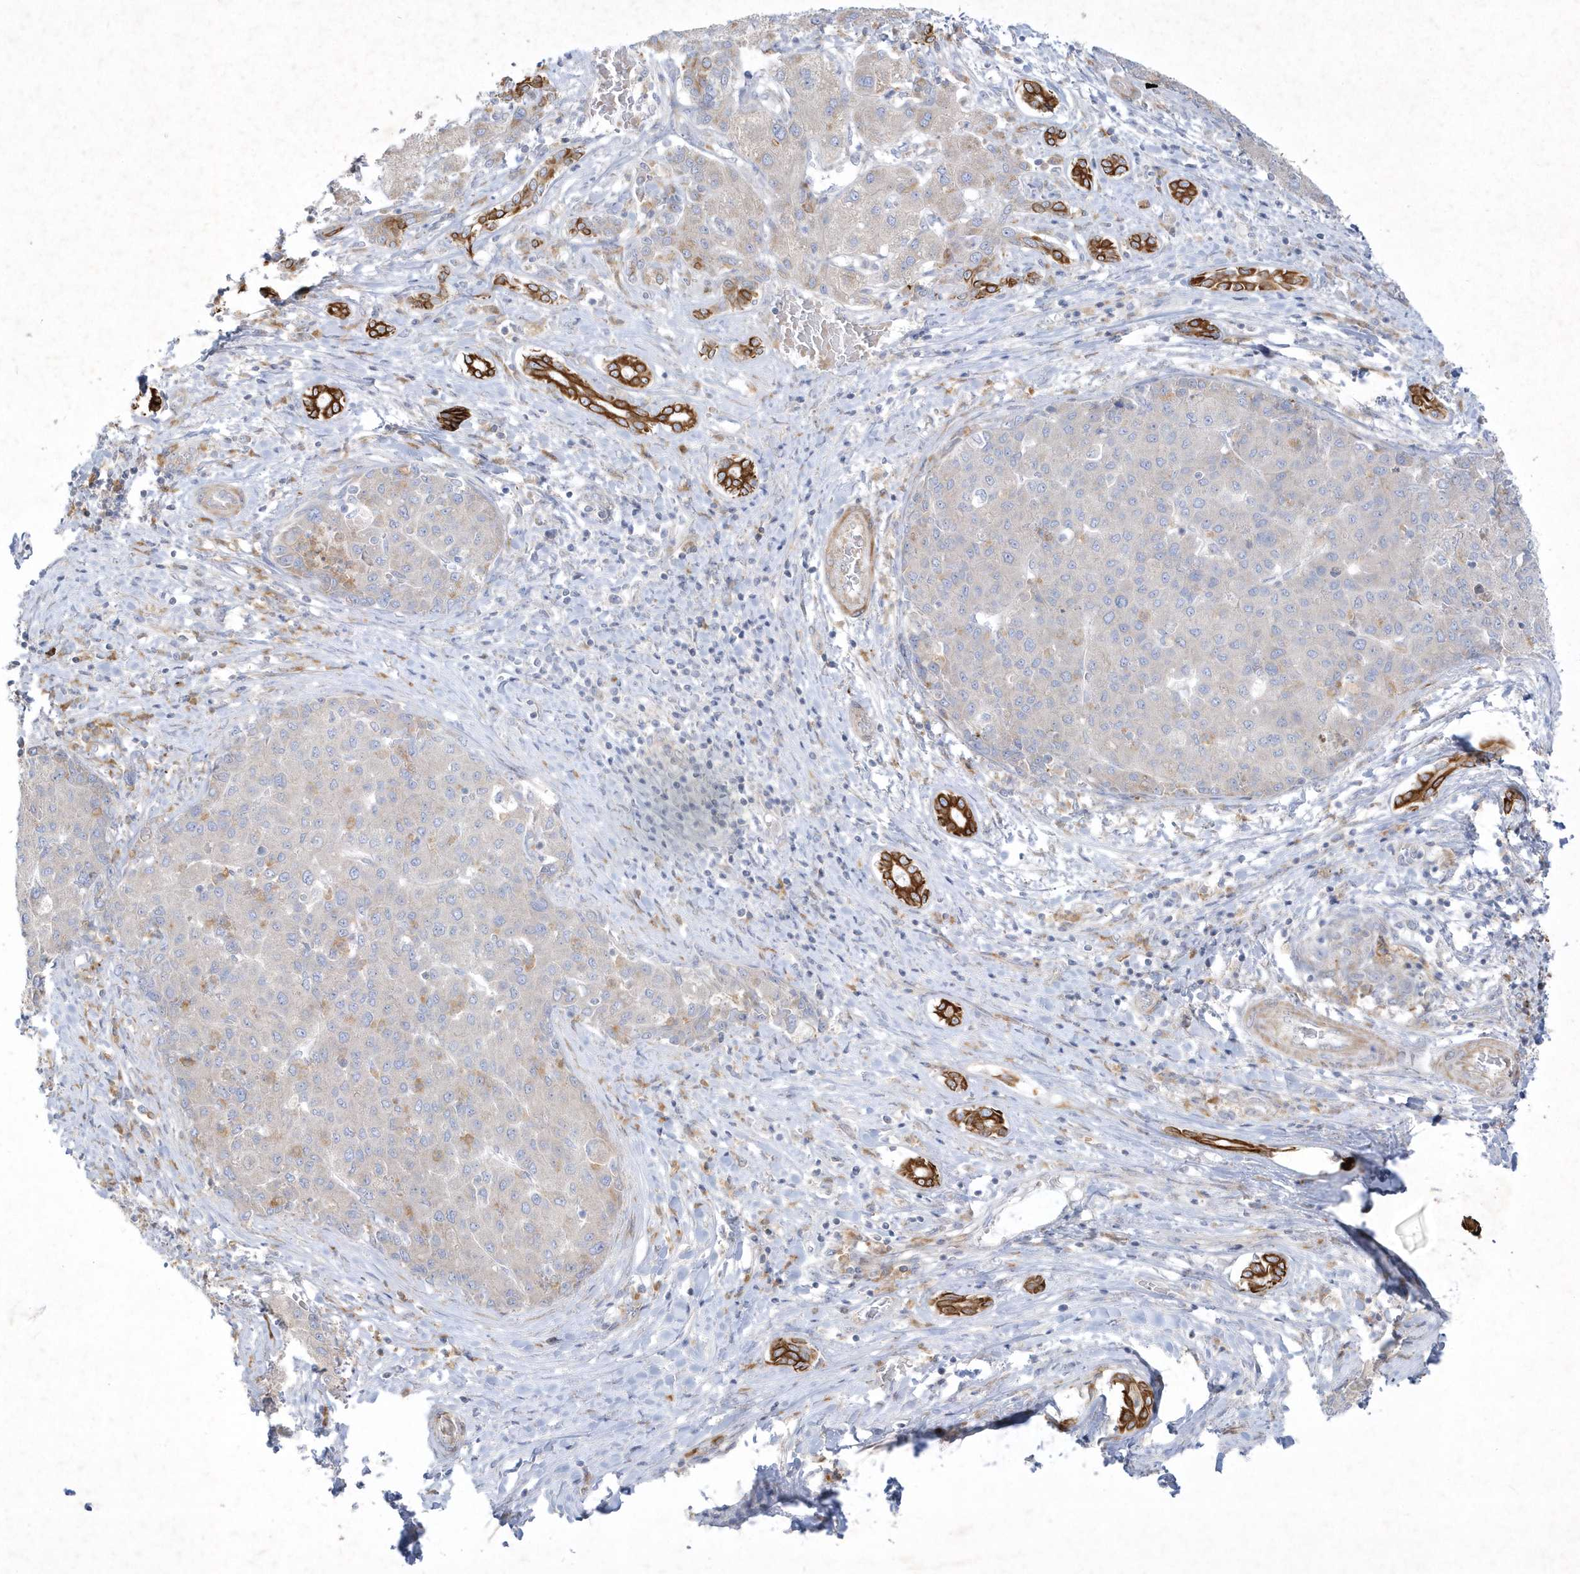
{"staining": {"intensity": "negative", "quantity": "none", "location": "none"}, "tissue": "liver cancer", "cell_type": "Tumor cells", "image_type": "cancer", "snomed": [{"axis": "morphology", "description": "Carcinoma, Hepatocellular, NOS"}, {"axis": "topography", "description": "Liver"}], "caption": "This is a photomicrograph of immunohistochemistry (IHC) staining of liver hepatocellular carcinoma, which shows no positivity in tumor cells.", "gene": "LARS1", "patient": {"sex": "male", "age": 65}}